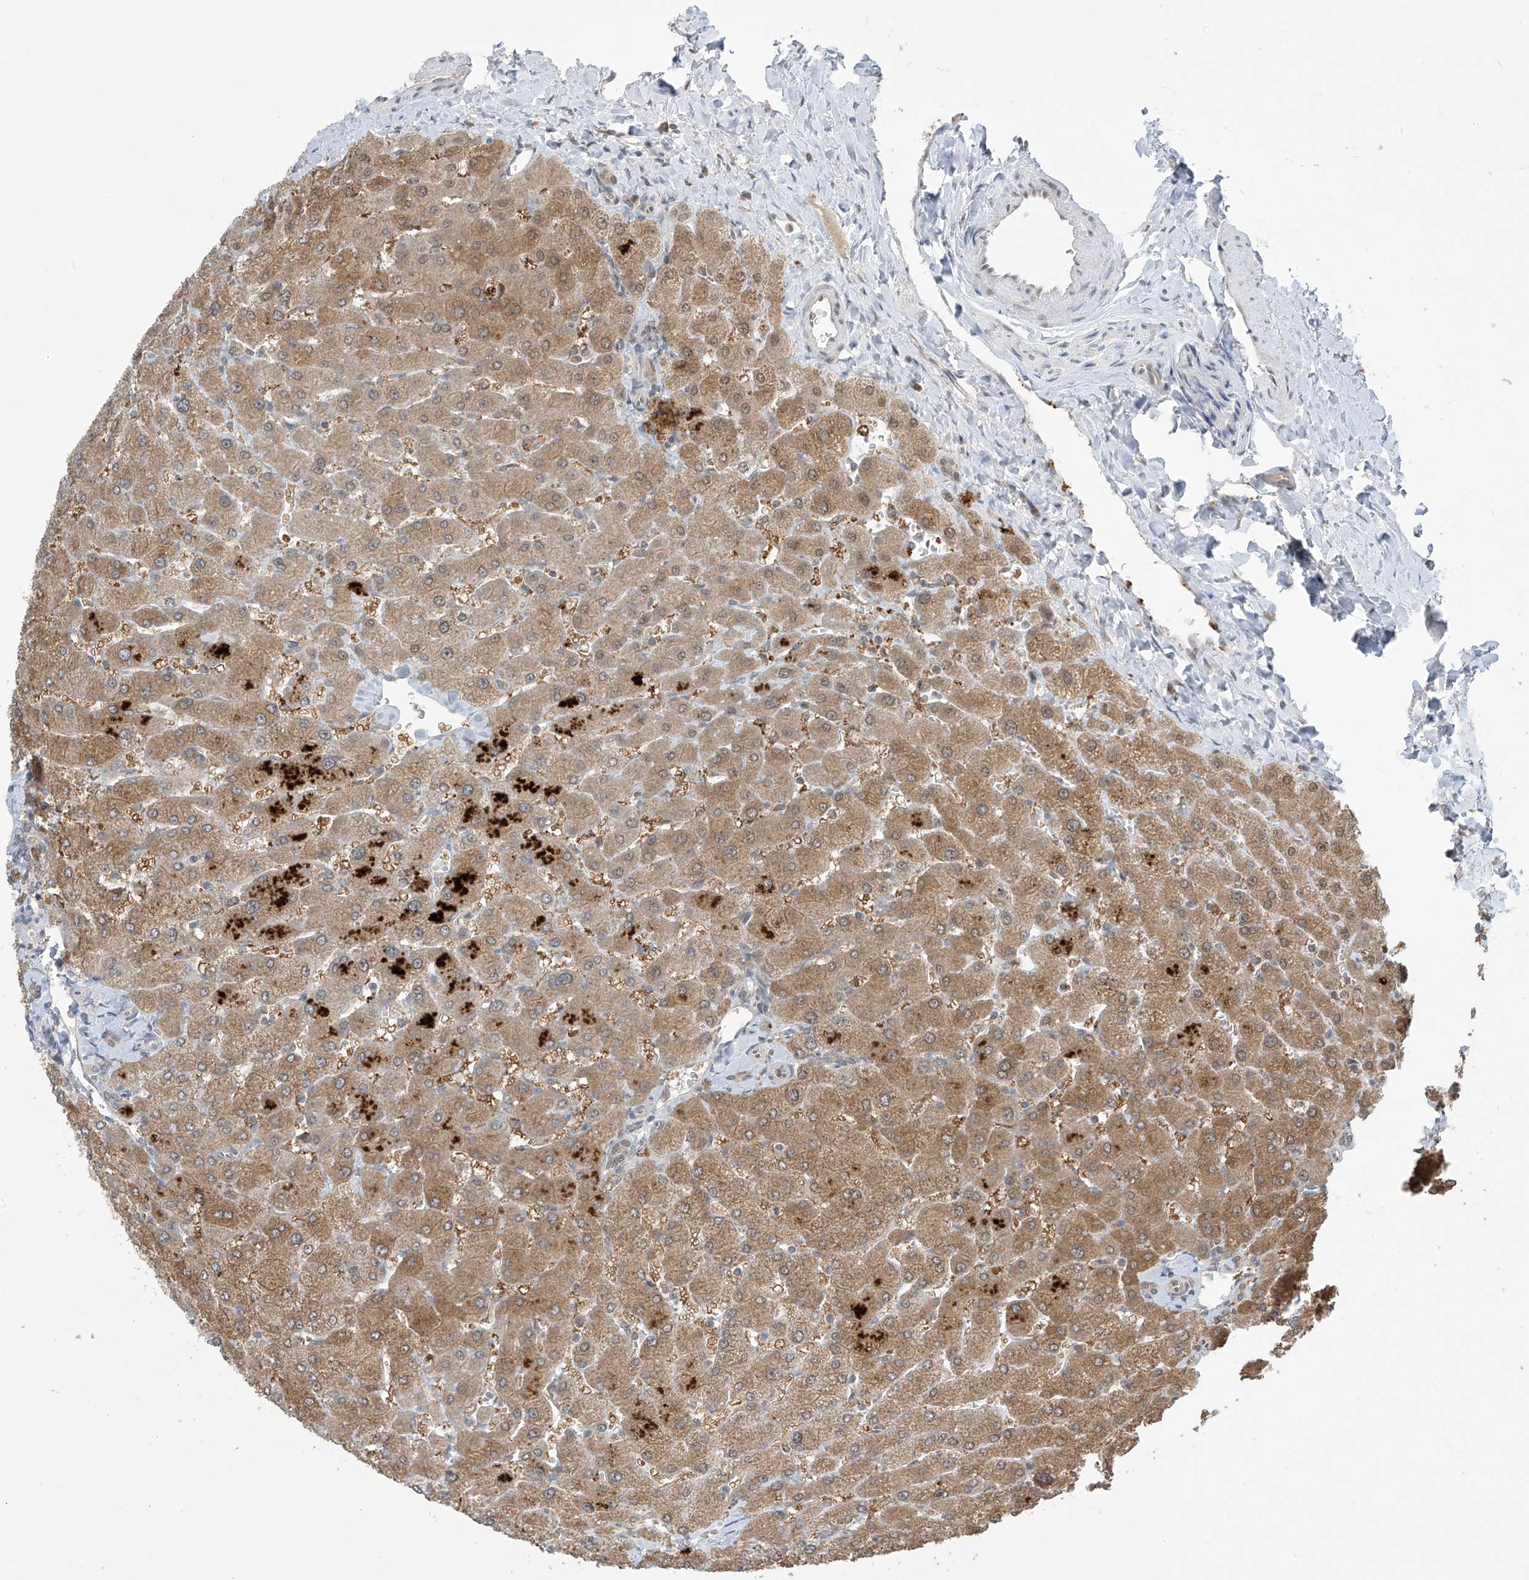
{"staining": {"intensity": "weak", "quantity": ">75%", "location": "cytoplasmic/membranous"}, "tissue": "liver", "cell_type": "Cholangiocytes", "image_type": "normal", "snomed": [{"axis": "morphology", "description": "Normal tissue, NOS"}, {"axis": "topography", "description": "Liver"}], "caption": "Protein staining exhibits weak cytoplasmic/membranous expression in approximately >75% of cholangiocytes in benign liver. The staining is performed using DAB (3,3'-diaminobenzidine) brown chromogen to label protein expression. The nuclei are counter-stained blue using hematoxylin.", "gene": "LCOR", "patient": {"sex": "male", "age": 55}}